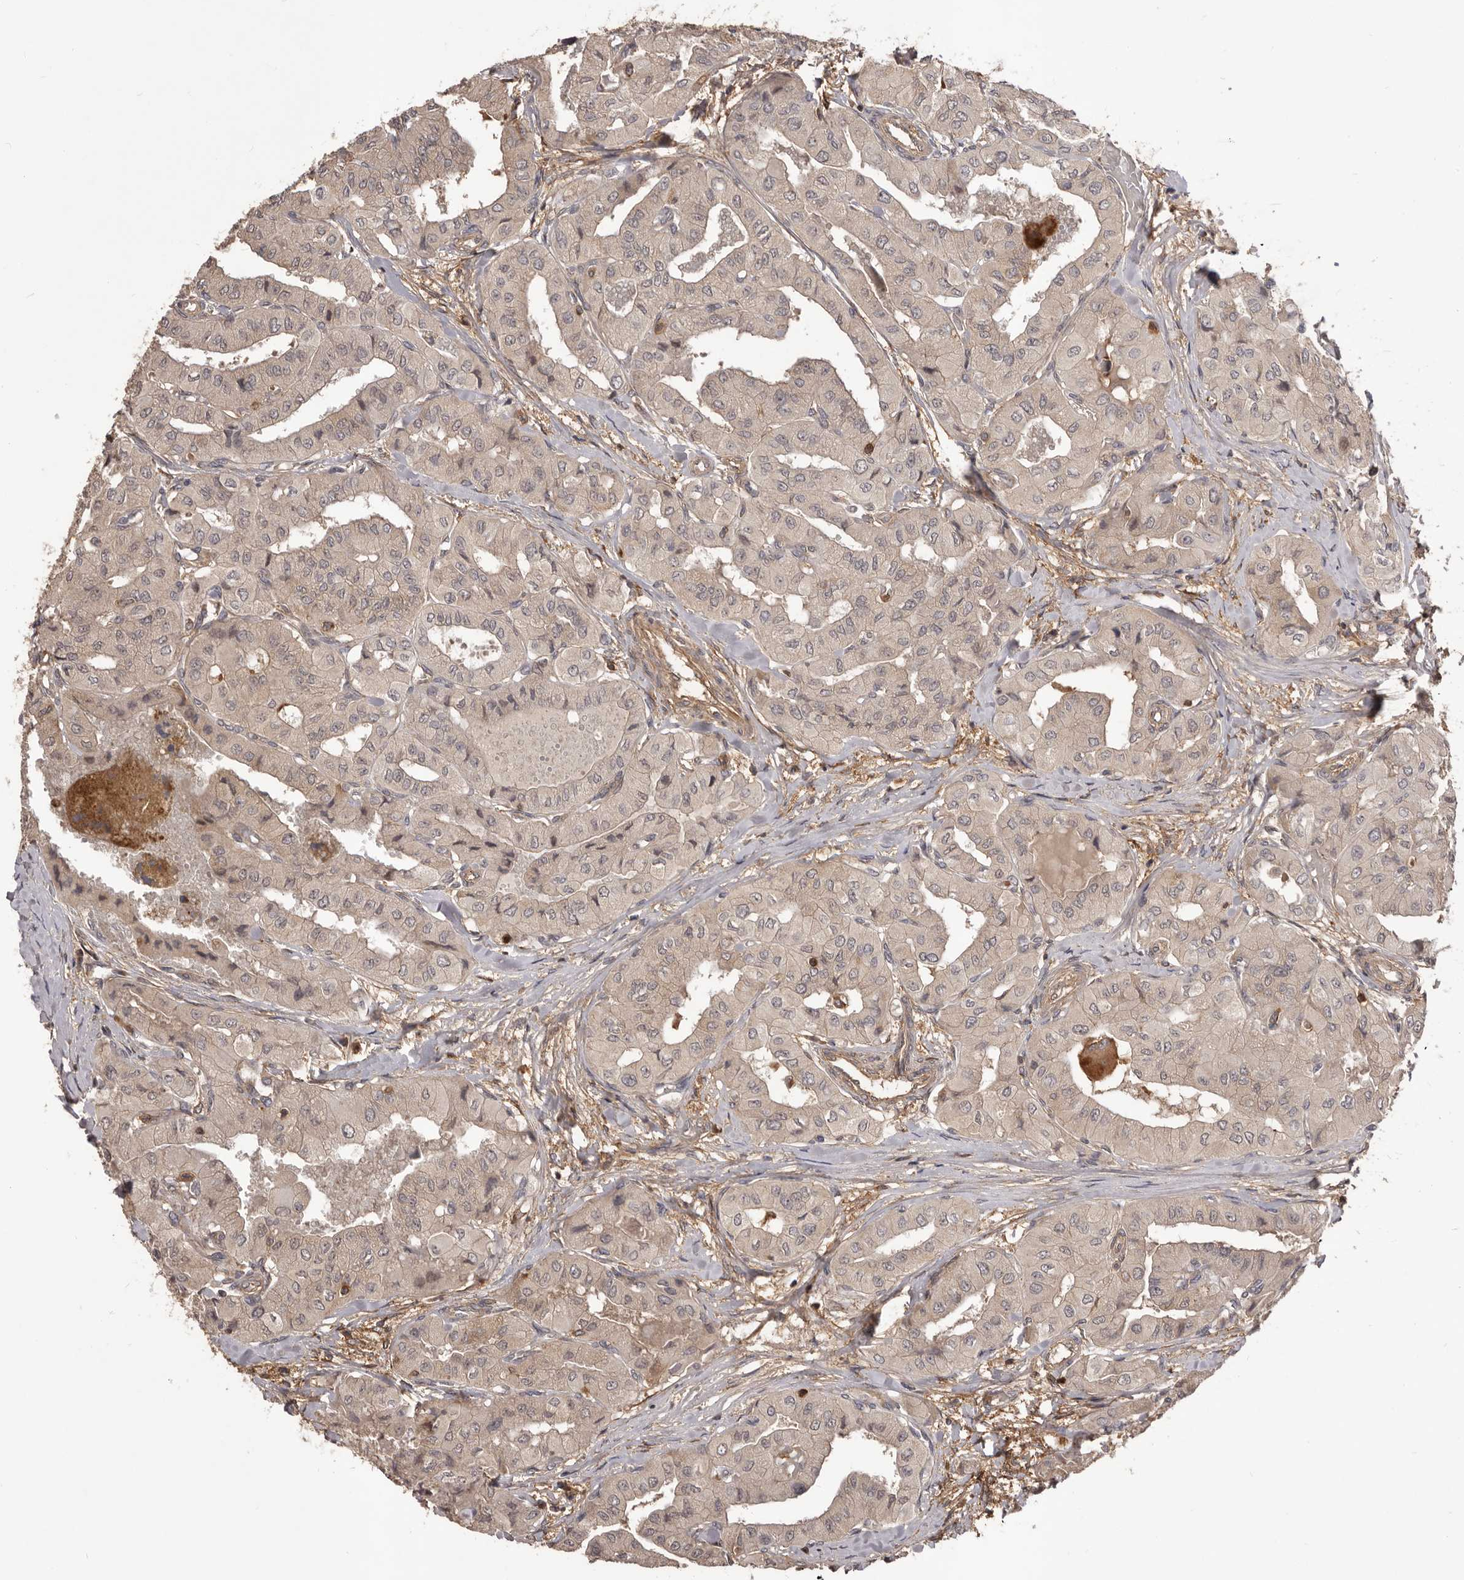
{"staining": {"intensity": "weak", "quantity": "<25%", "location": "cytoplasmic/membranous"}, "tissue": "thyroid cancer", "cell_type": "Tumor cells", "image_type": "cancer", "snomed": [{"axis": "morphology", "description": "Papillary adenocarcinoma, NOS"}, {"axis": "topography", "description": "Thyroid gland"}], "caption": "Tumor cells show no significant expression in thyroid cancer.", "gene": "GLIPR2", "patient": {"sex": "female", "age": 59}}